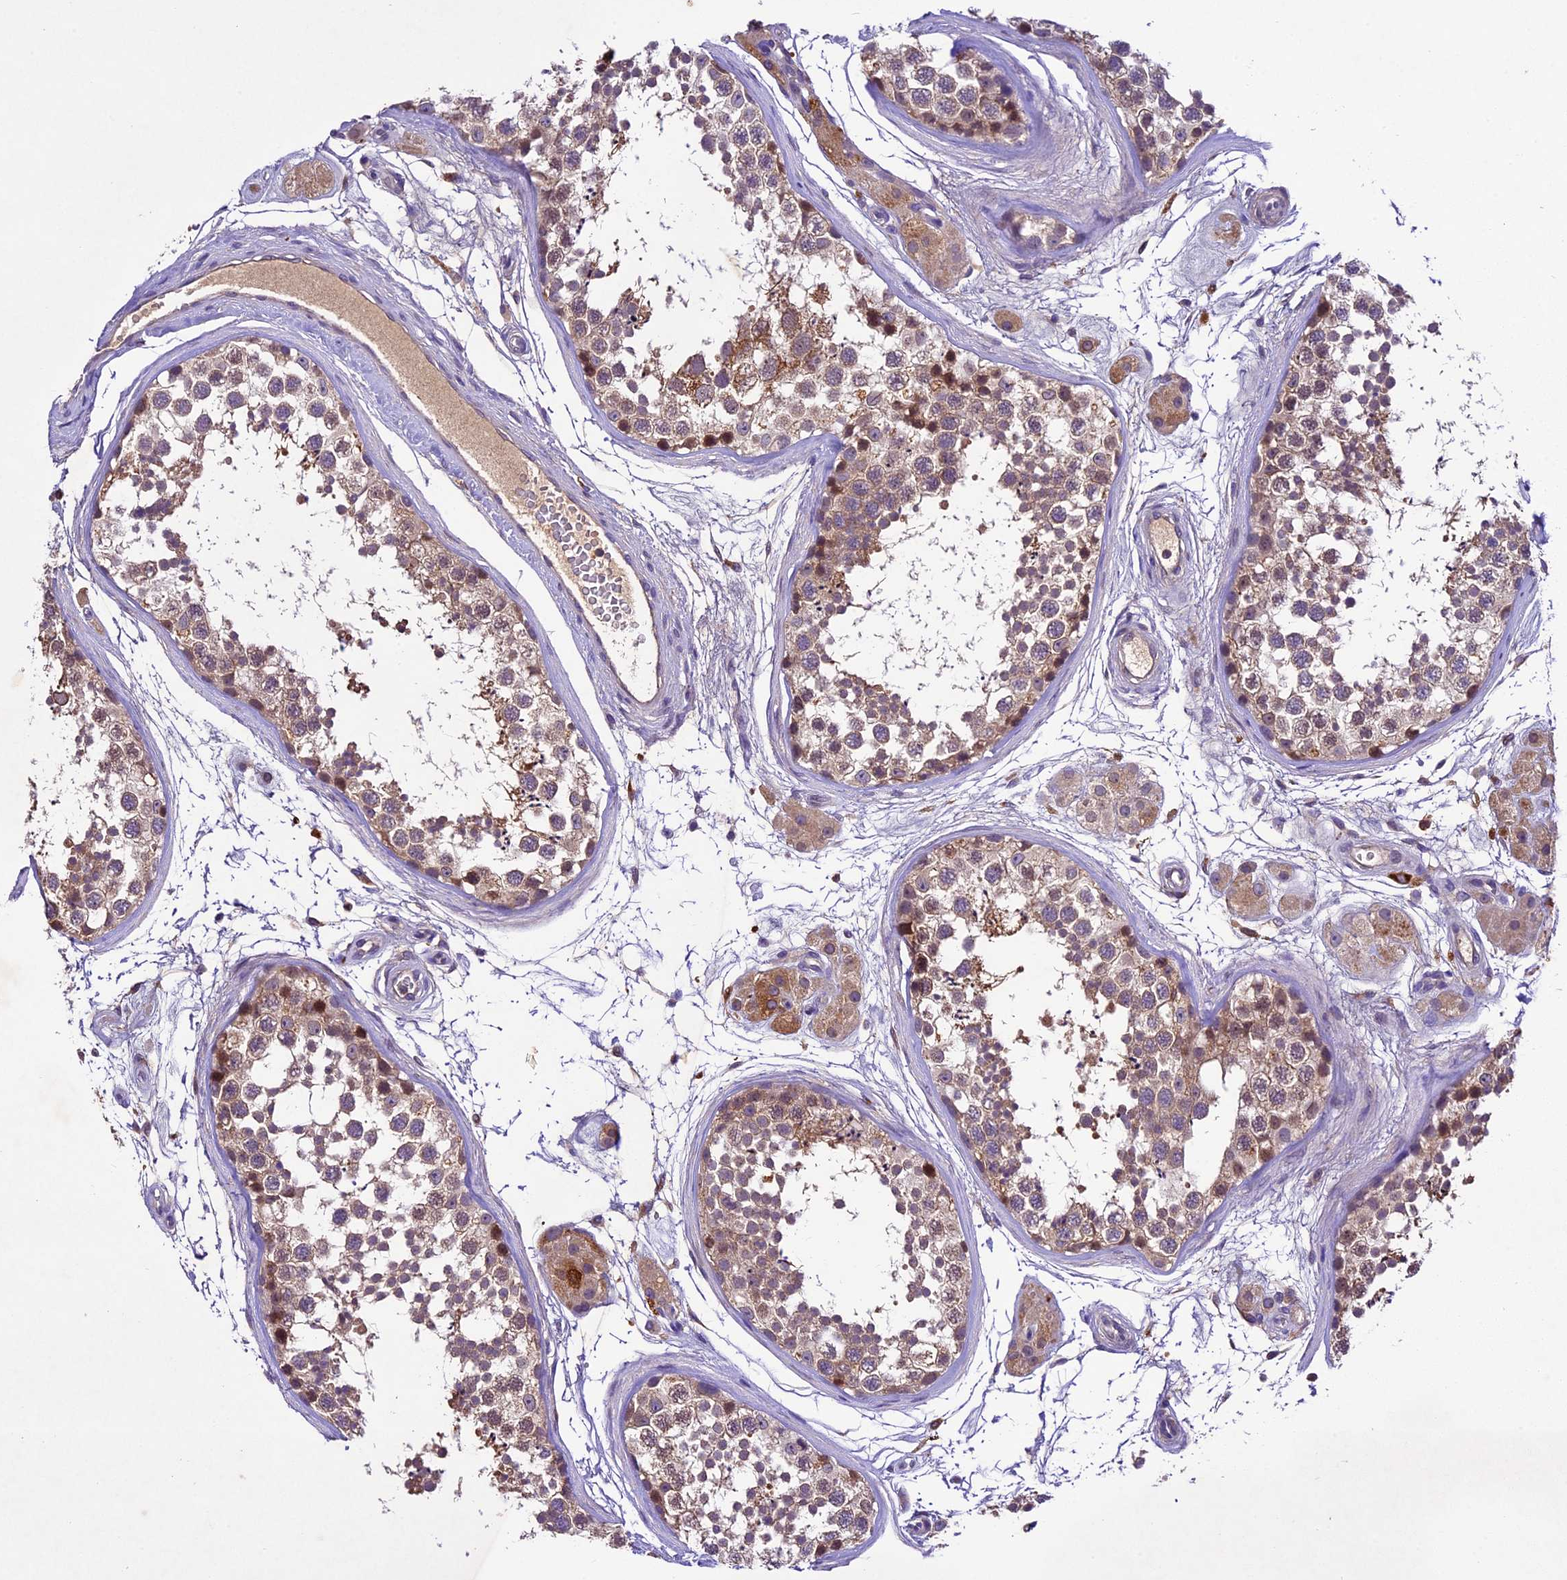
{"staining": {"intensity": "moderate", "quantity": ">75%", "location": "cytoplasmic/membranous"}, "tissue": "testis", "cell_type": "Cells in seminiferous ducts", "image_type": "normal", "snomed": [{"axis": "morphology", "description": "Normal tissue, NOS"}, {"axis": "topography", "description": "Testis"}], "caption": "High-magnification brightfield microscopy of normal testis stained with DAB (brown) and counterstained with hematoxylin (blue). cells in seminiferous ducts exhibit moderate cytoplasmic/membranous positivity is appreciated in about>75% of cells.", "gene": "CILP2", "patient": {"sex": "male", "age": 56}}